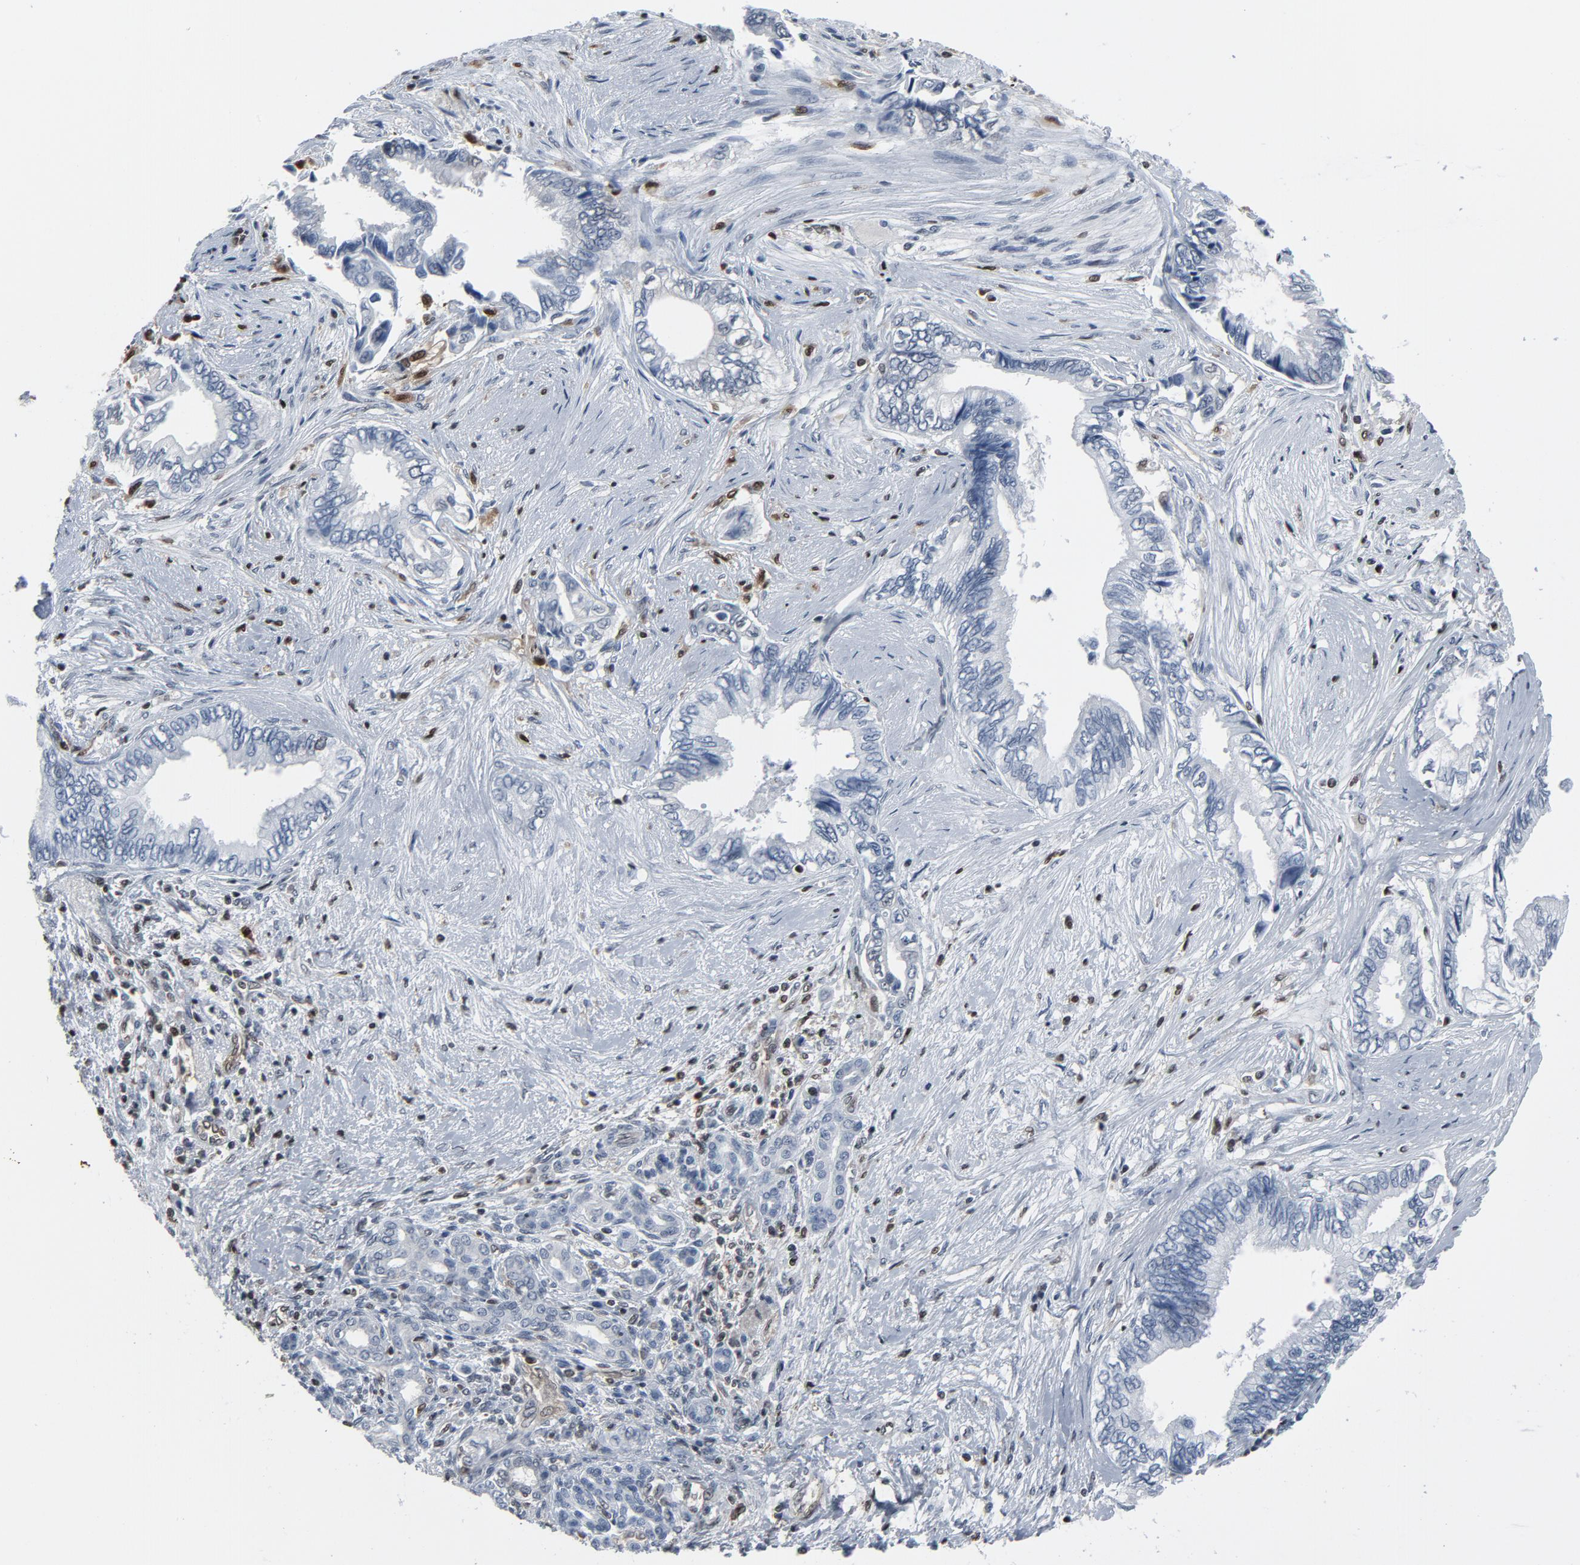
{"staining": {"intensity": "negative", "quantity": "none", "location": "none"}, "tissue": "pancreatic cancer", "cell_type": "Tumor cells", "image_type": "cancer", "snomed": [{"axis": "morphology", "description": "Adenocarcinoma, NOS"}, {"axis": "topography", "description": "Pancreas"}], "caption": "A histopathology image of pancreatic adenocarcinoma stained for a protein exhibits no brown staining in tumor cells.", "gene": "STAT5A", "patient": {"sex": "female", "age": 66}}